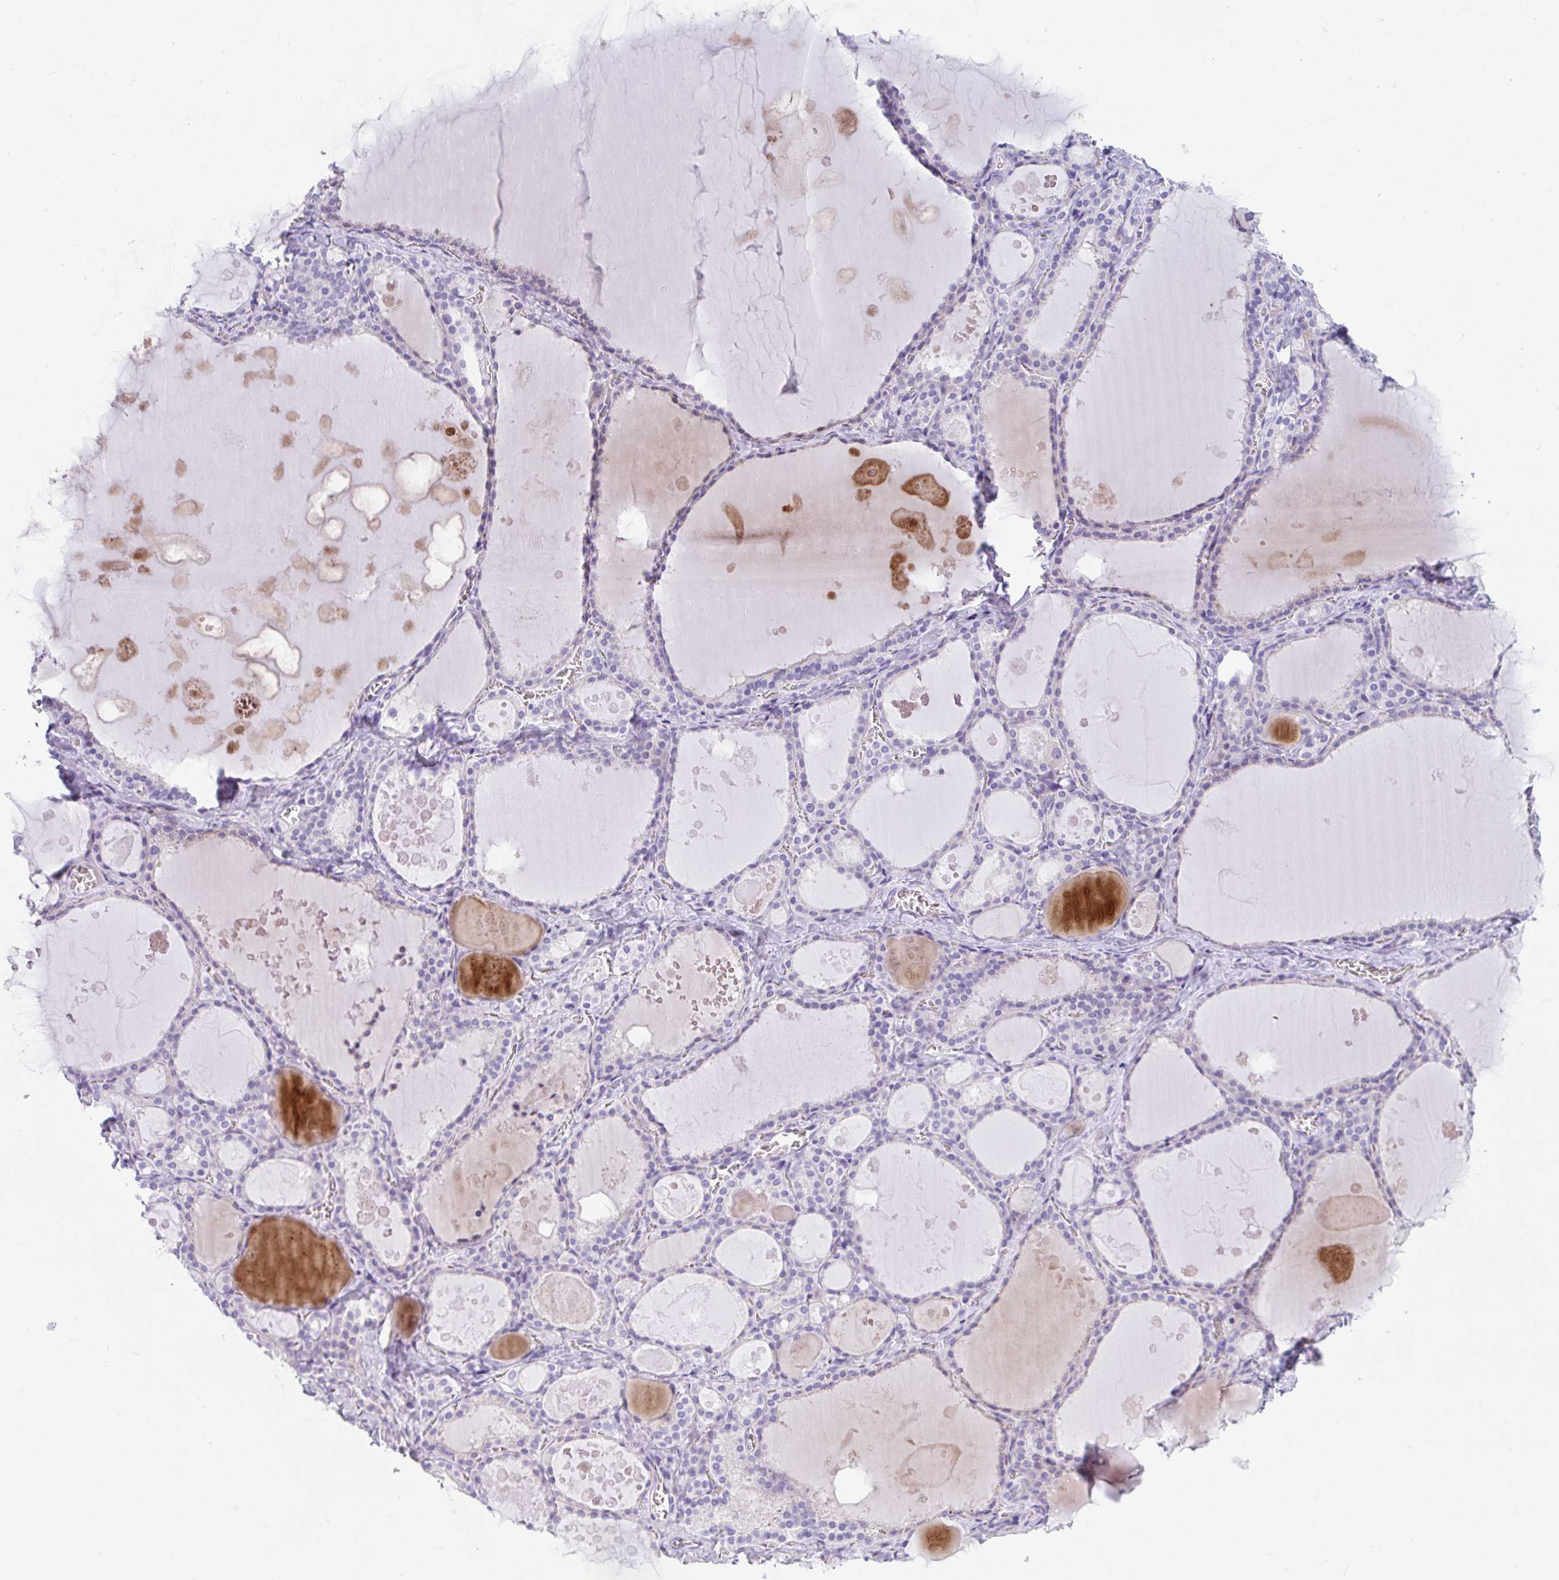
{"staining": {"intensity": "negative", "quantity": "none", "location": "none"}, "tissue": "thyroid gland", "cell_type": "Glandular cells", "image_type": "normal", "snomed": [{"axis": "morphology", "description": "Normal tissue, NOS"}, {"axis": "topography", "description": "Thyroid gland"}], "caption": "Glandular cells show no significant expression in normal thyroid gland. (DAB (3,3'-diaminobenzidine) immunohistochemistry, high magnification).", "gene": "TTC30A", "patient": {"sex": "male", "age": 56}}